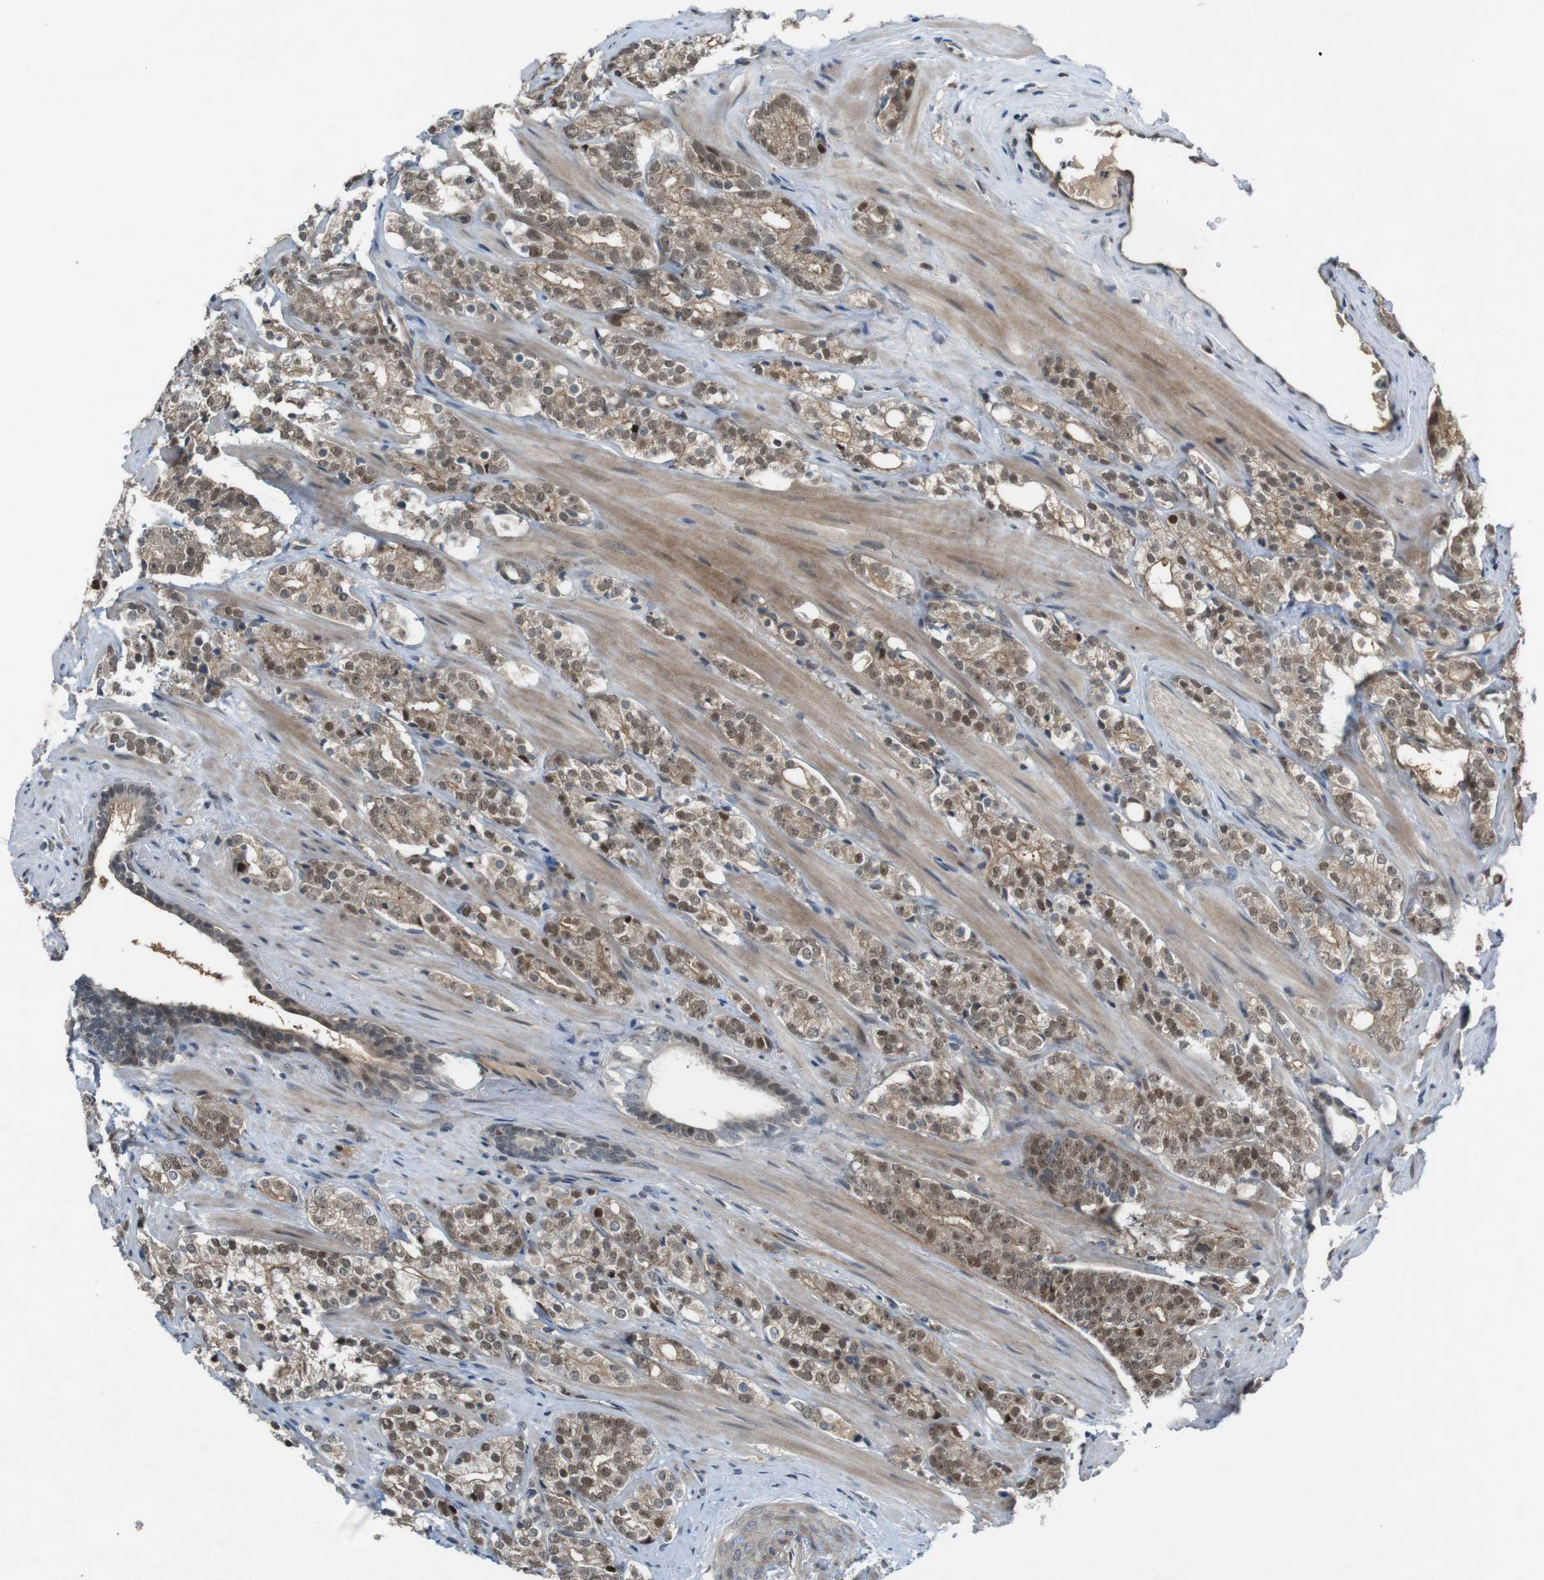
{"staining": {"intensity": "moderate", "quantity": ">75%", "location": "cytoplasmic/membranous,nuclear"}, "tissue": "prostate cancer", "cell_type": "Tumor cells", "image_type": "cancer", "snomed": [{"axis": "morphology", "description": "Adenocarcinoma, High grade"}, {"axis": "topography", "description": "Prostate"}], "caption": "This is a photomicrograph of IHC staining of prostate cancer, which shows moderate staining in the cytoplasmic/membranous and nuclear of tumor cells.", "gene": "MAPKAPK5", "patient": {"sex": "male", "age": 71}}